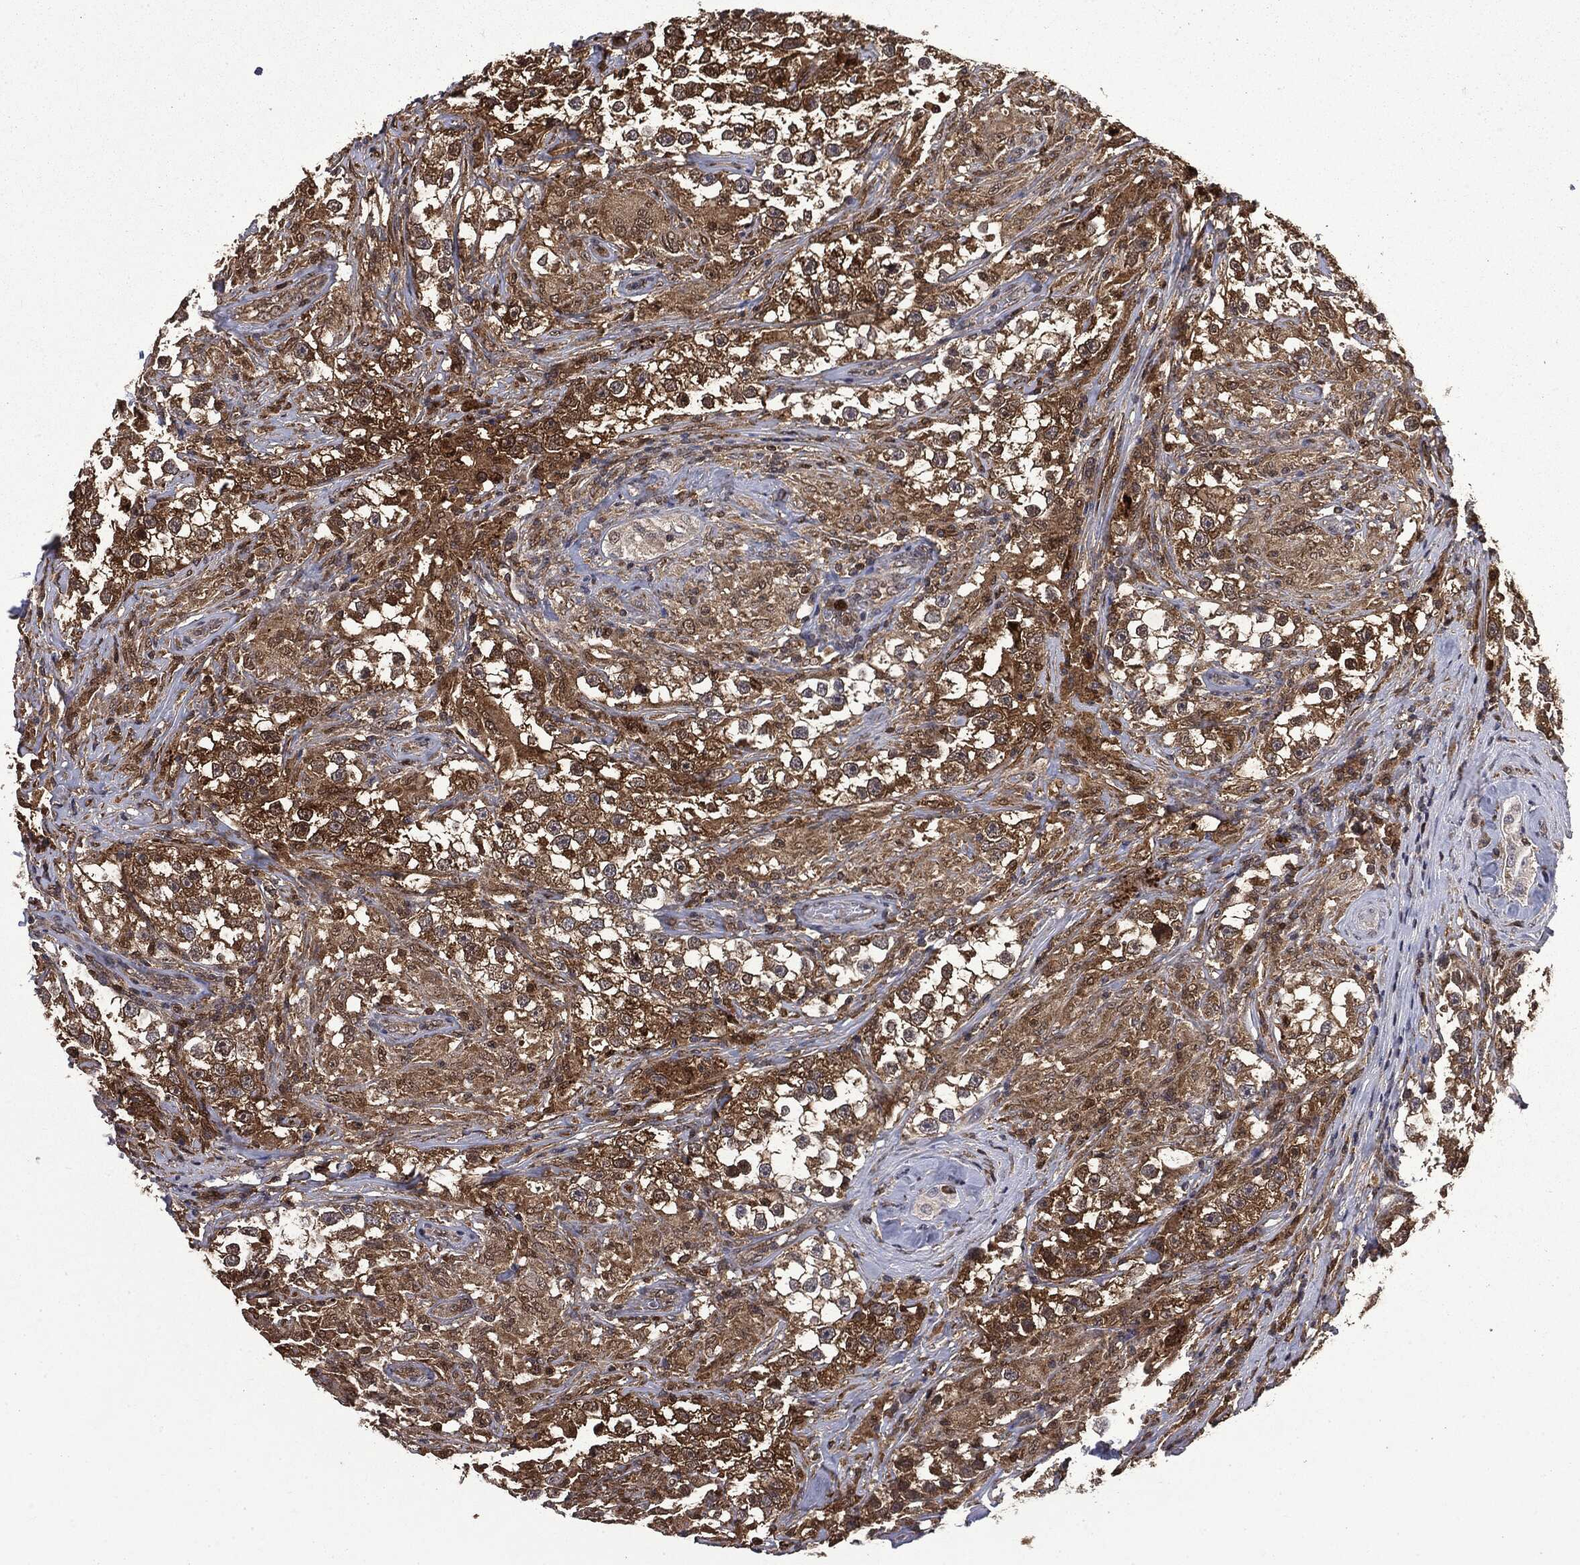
{"staining": {"intensity": "moderate", "quantity": ">75%", "location": "cytoplasmic/membranous"}, "tissue": "testis cancer", "cell_type": "Tumor cells", "image_type": "cancer", "snomed": [{"axis": "morphology", "description": "Seminoma, NOS"}, {"axis": "topography", "description": "Testis"}], "caption": "Tumor cells exhibit moderate cytoplasmic/membranous expression in about >75% of cells in testis cancer.", "gene": "GPI", "patient": {"sex": "male", "age": 46}}